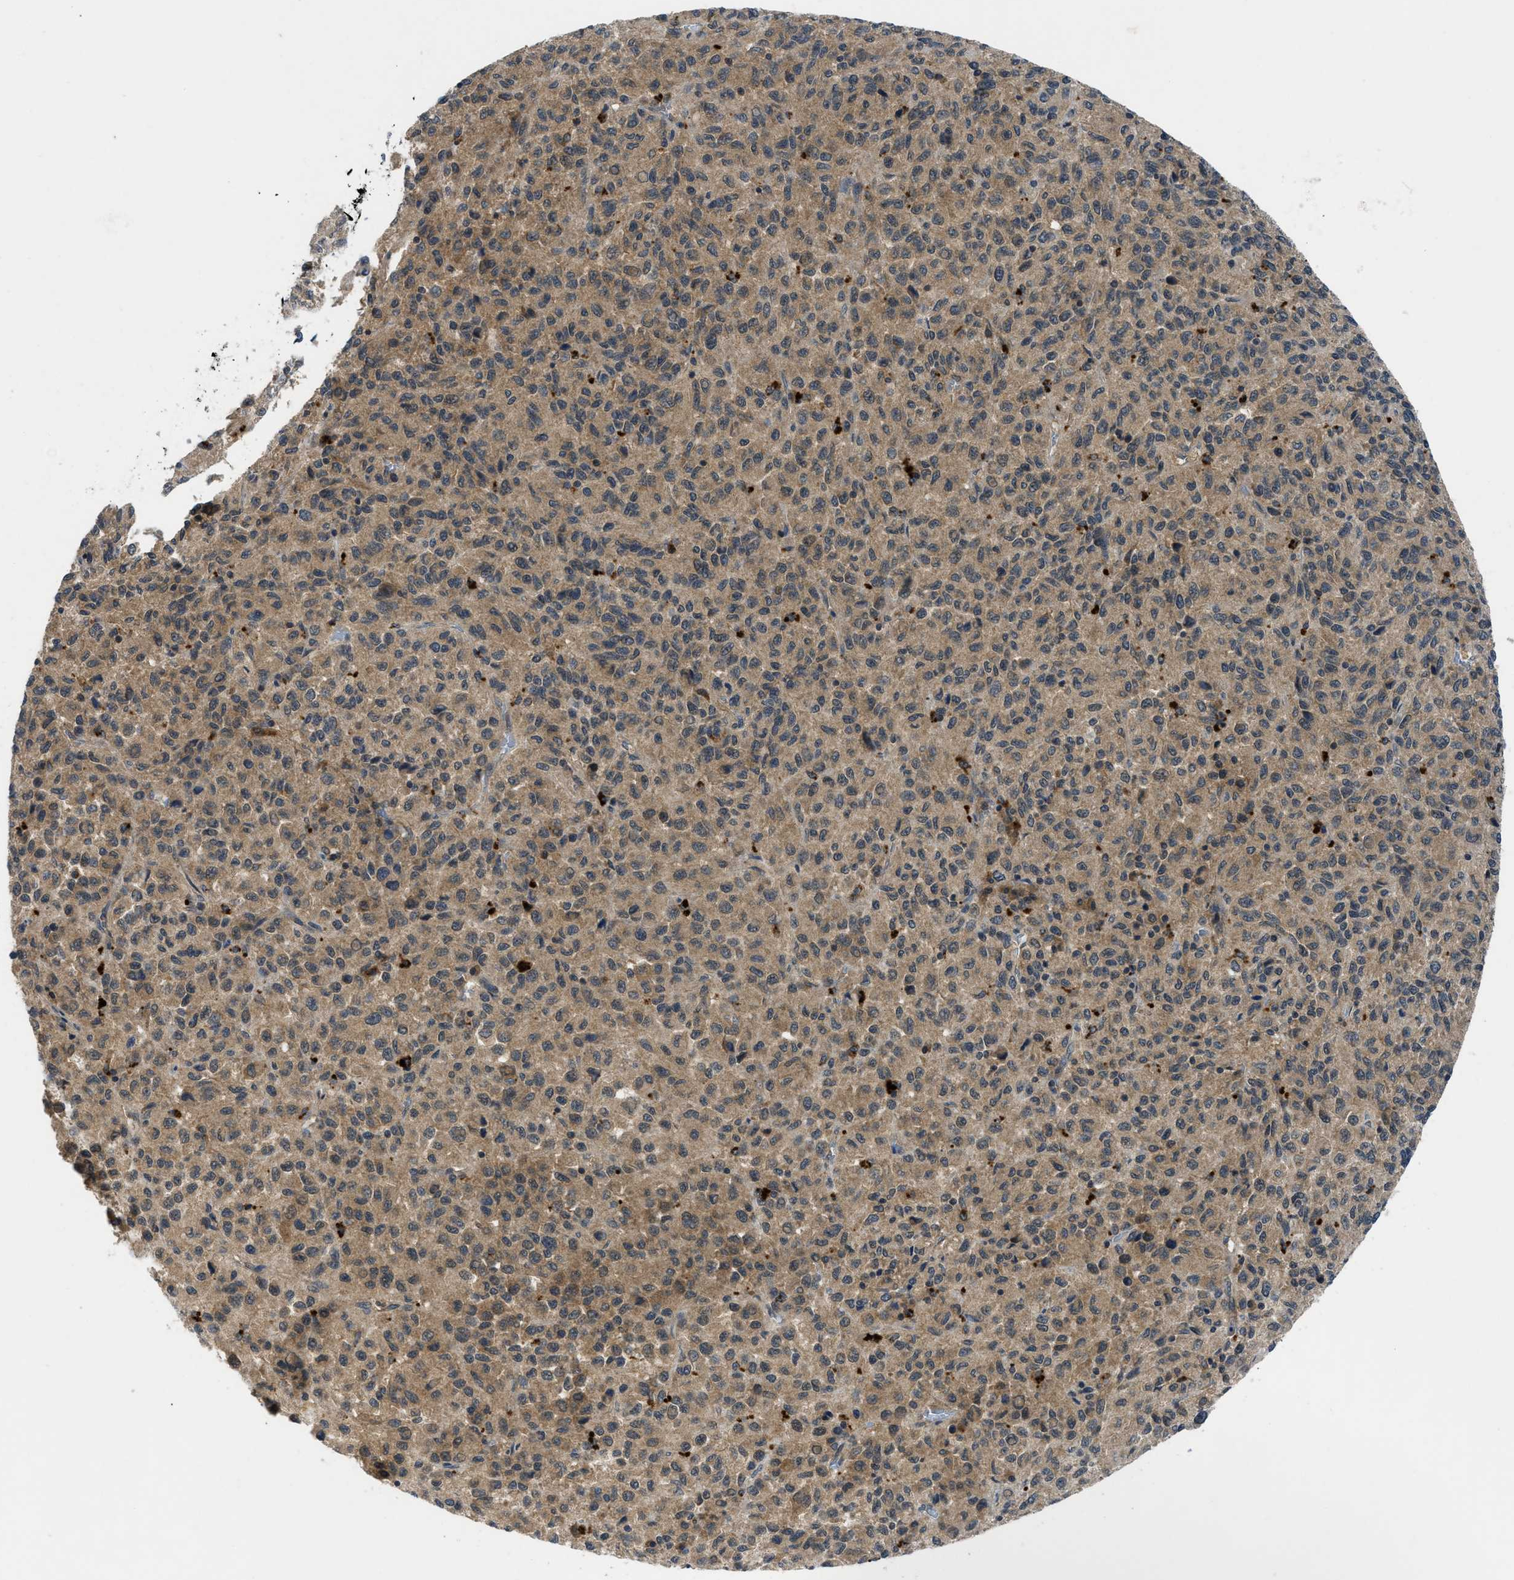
{"staining": {"intensity": "moderate", "quantity": ">75%", "location": "cytoplasmic/membranous"}, "tissue": "melanoma", "cell_type": "Tumor cells", "image_type": "cancer", "snomed": [{"axis": "morphology", "description": "Malignant melanoma, Metastatic site"}, {"axis": "topography", "description": "Lung"}], "caption": "Immunohistochemical staining of melanoma exhibits medium levels of moderate cytoplasmic/membranous protein staining in about >75% of tumor cells.", "gene": "PDE7A", "patient": {"sex": "male", "age": 64}}